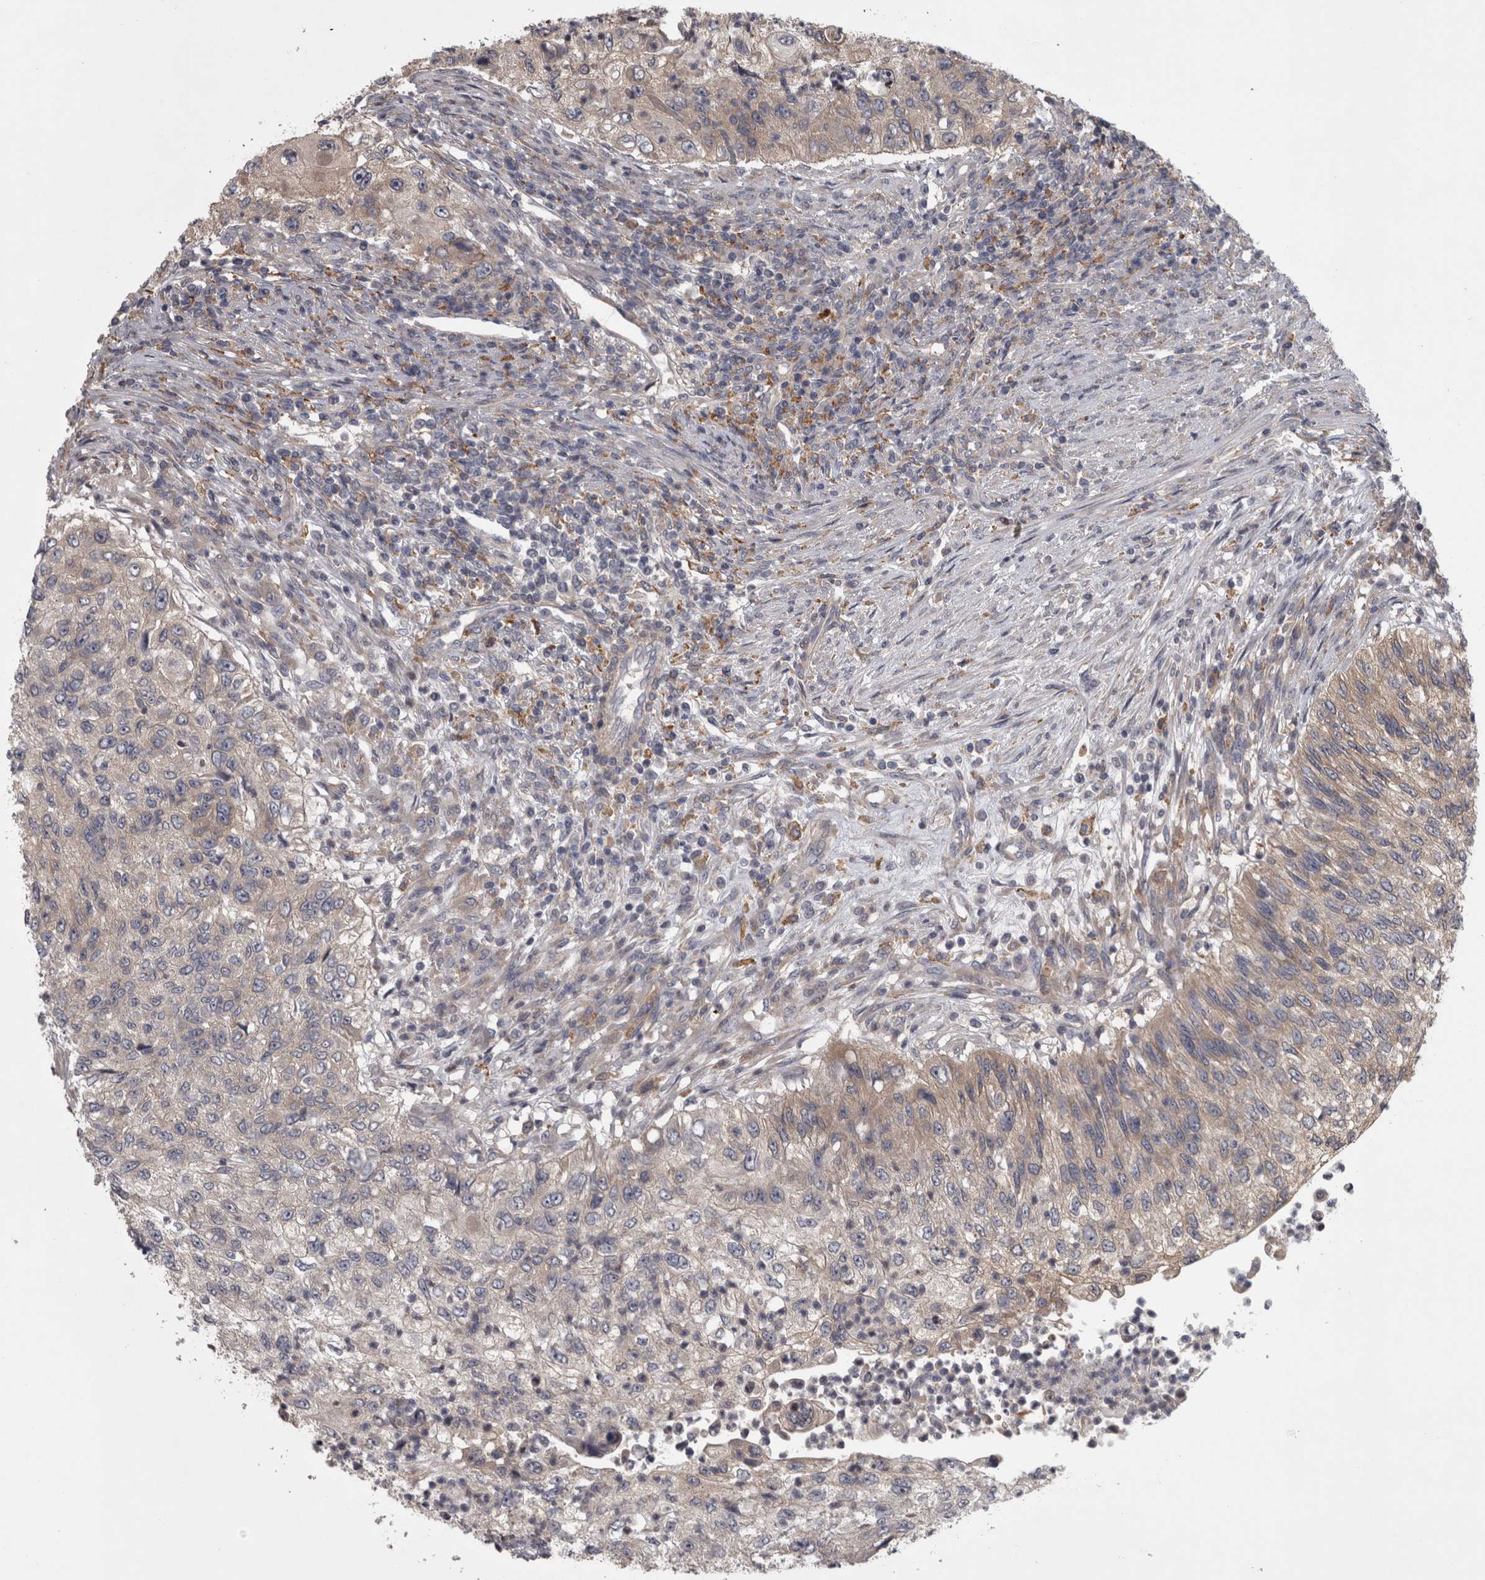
{"staining": {"intensity": "weak", "quantity": "<25%", "location": "cytoplasmic/membranous"}, "tissue": "urothelial cancer", "cell_type": "Tumor cells", "image_type": "cancer", "snomed": [{"axis": "morphology", "description": "Urothelial carcinoma, High grade"}, {"axis": "topography", "description": "Urinary bladder"}], "caption": "The histopathology image reveals no significant positivity in tumor cells of urothelial cancer.", "gene": "PRKCI", "patient": {"sex": "female", "age": 60}}